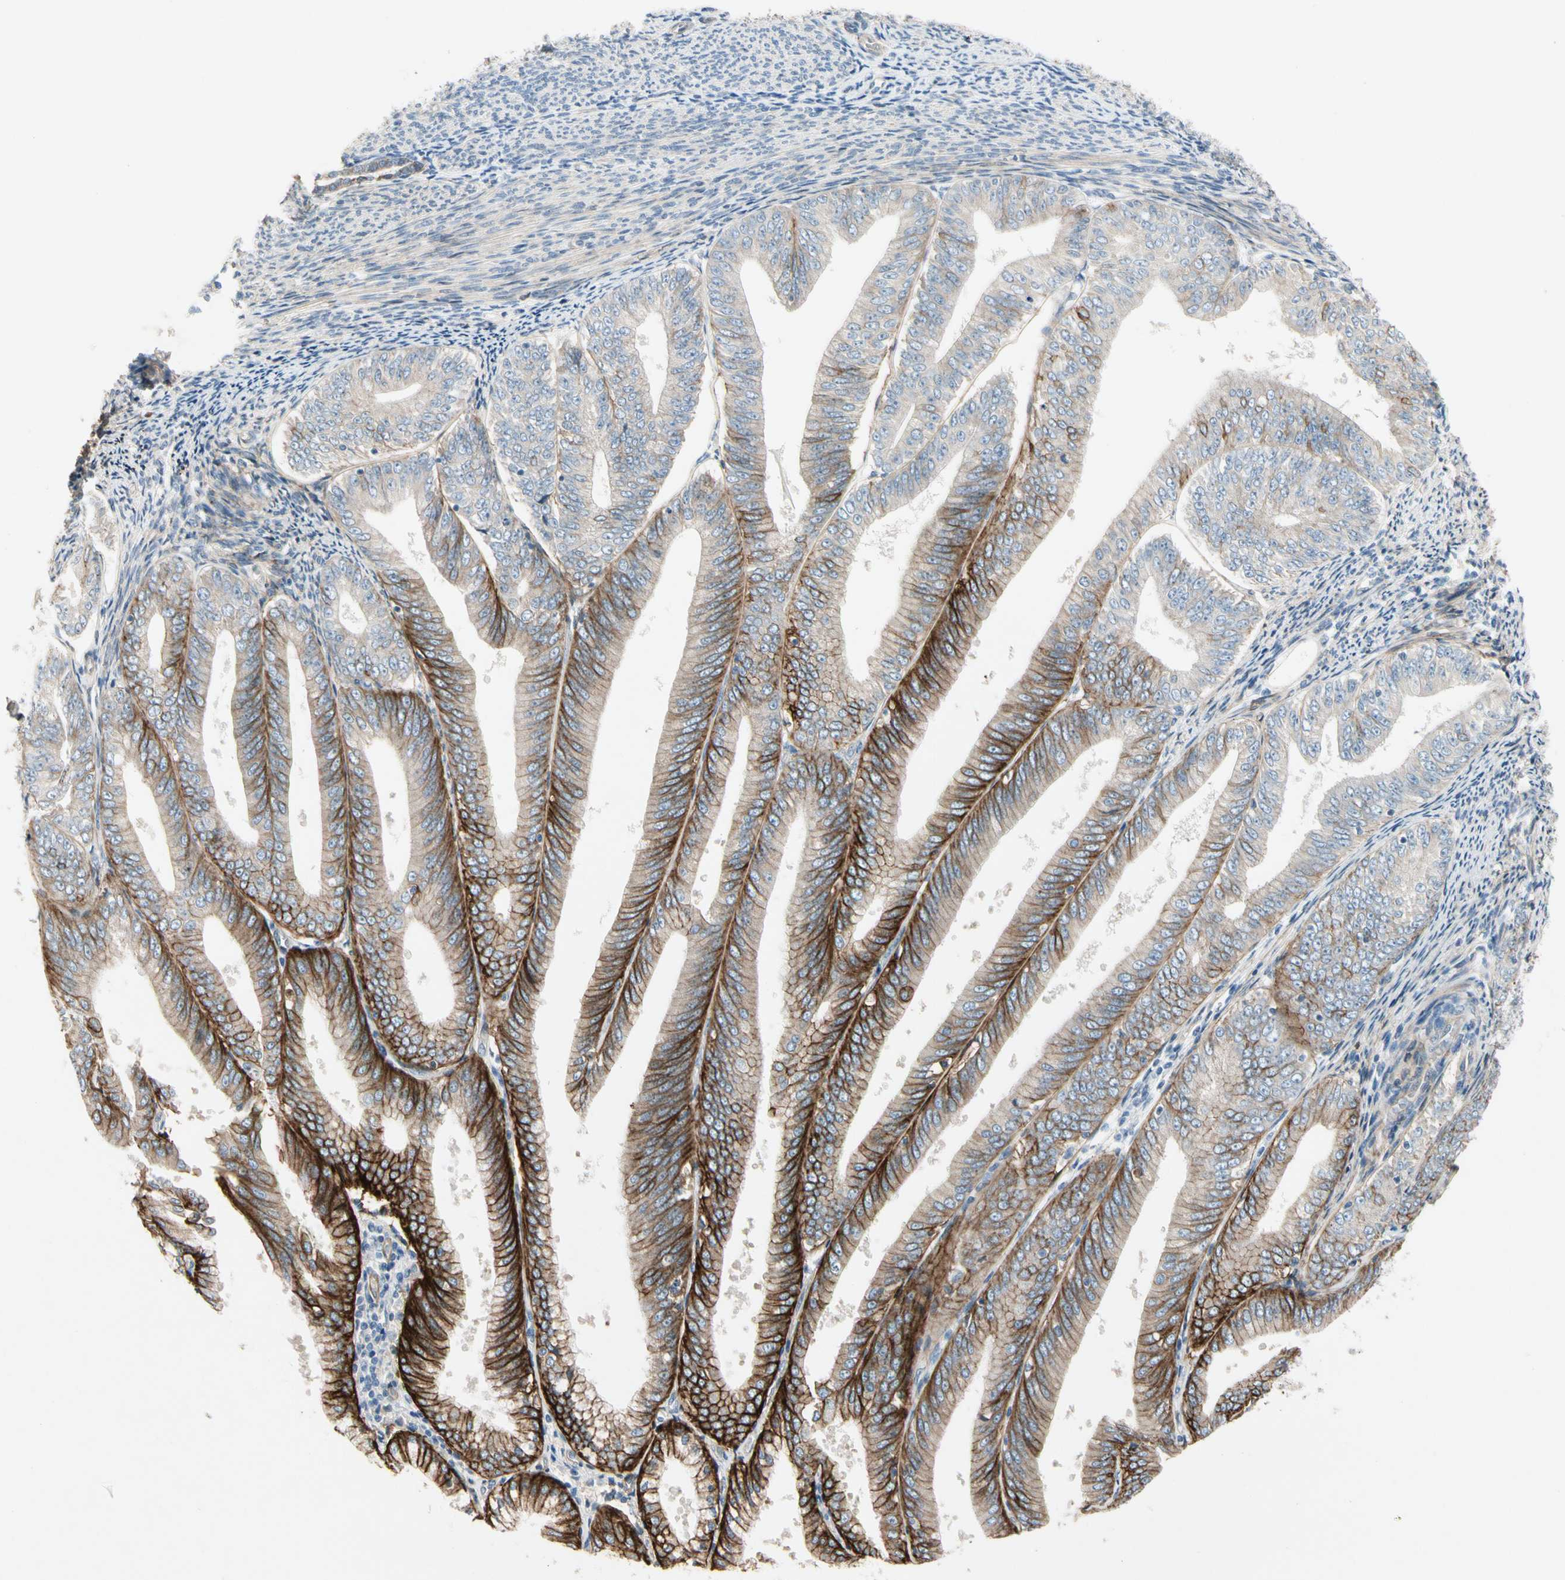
{"staining": {"intensity": "strong", "quantity": "25%-75%", "location": "cytoplasmic/membranous"}, "tissue": "endometrial cancer", "cell_type": "Tumor cells", "image_type": "cancer", "snomed": [{"axis": "morphology", "description": "Adenocarcinoma, NOS"}, {"axis": "topography", "description": "Endometrium"}], "caption": "The immunohistochemical stain highlights strong cytoplasmic/membranous staining in tumor cells of endometrial cancer (adenocarcinoma) tissue.", "gene": "ITGA3", "patient": {"sex": "female", "age": 63}}